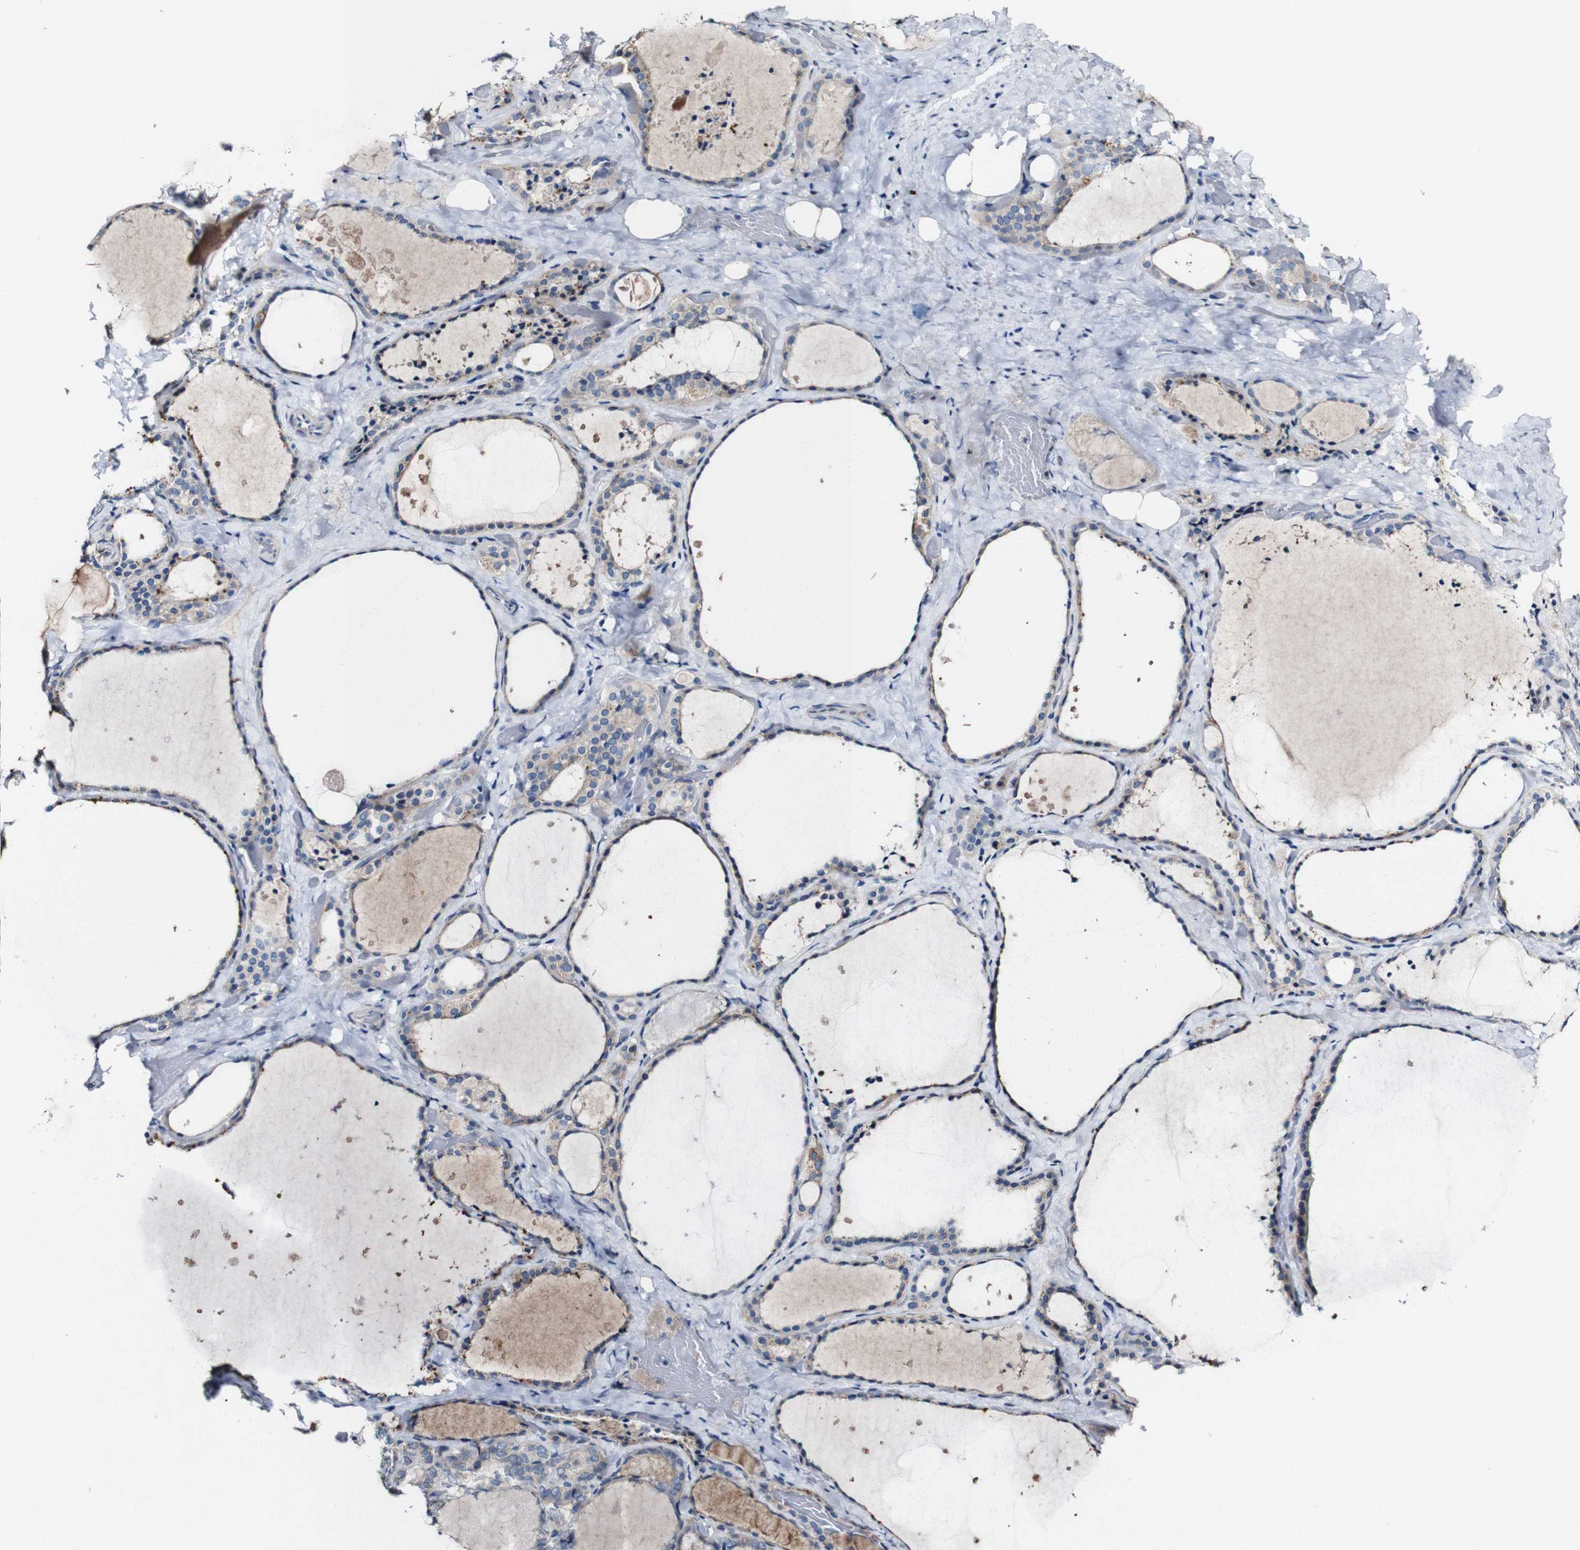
{"staining": {"intensity": "negative", "quantity": "none", "location": "none"}, "tissue": "thyroid gland", "cell_type": "Glandular cells", "image_type": "normal", "snomed": [{"axis": "morphology", "description": "Normal tissue, NOS"}, {"axis": "topography", "description": "Thyroid gland"}], "caption": "Image shows no protein staining in glandular cells of normal thyroid gland.", "gene": "GRAMD1A", "patient": {"sex": "female", "age": 44}}